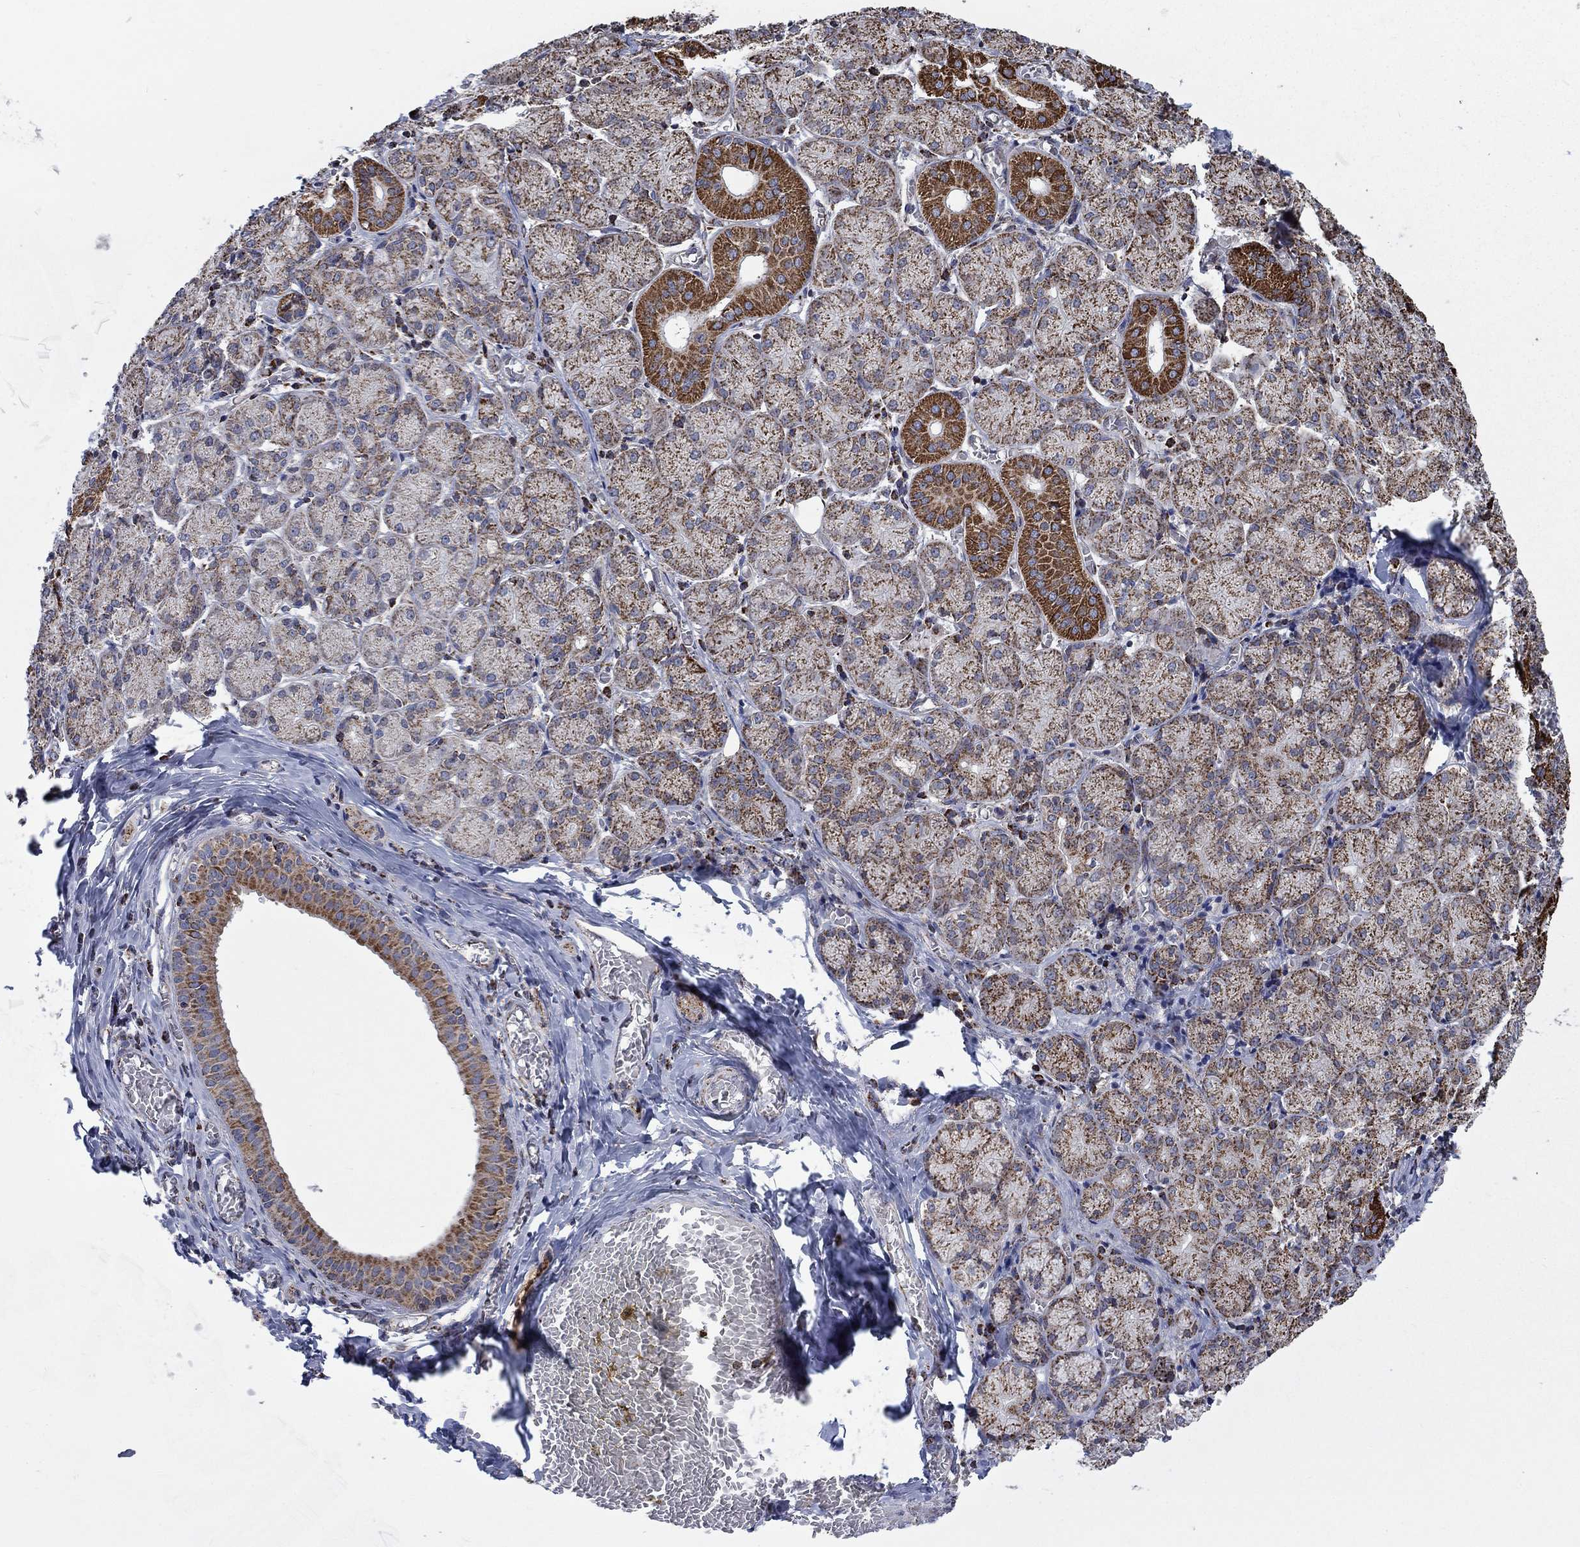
{"staining": {"intensity": "strong", "quantity": "<25%", "location": "cytoplasmic/membranous"}, "tissue": "salivary gland", "cell_type": "Glandular cells", "image_type": "normal", "snomed": [{"axis": "morphology", "description": "Normal tissue, NOS"}, {"axis": "topography", "description": "Salivary gland"}, {"axis": "topography", "description": "Peripheral nerve tissue"}], "caption": "High-magnification brightfield microscopy of unremarkable salivary gland stained with DAB (brown) and counterstained with hematoxylin (blue). glandular cells exhibit strong cytoplasmic/membranous expression is present in about<25% of cells. (IHC, brightfield microscopy, high magnification).", "gene": "MOAP1", "patient": {"sex": "female", "age": 24}}